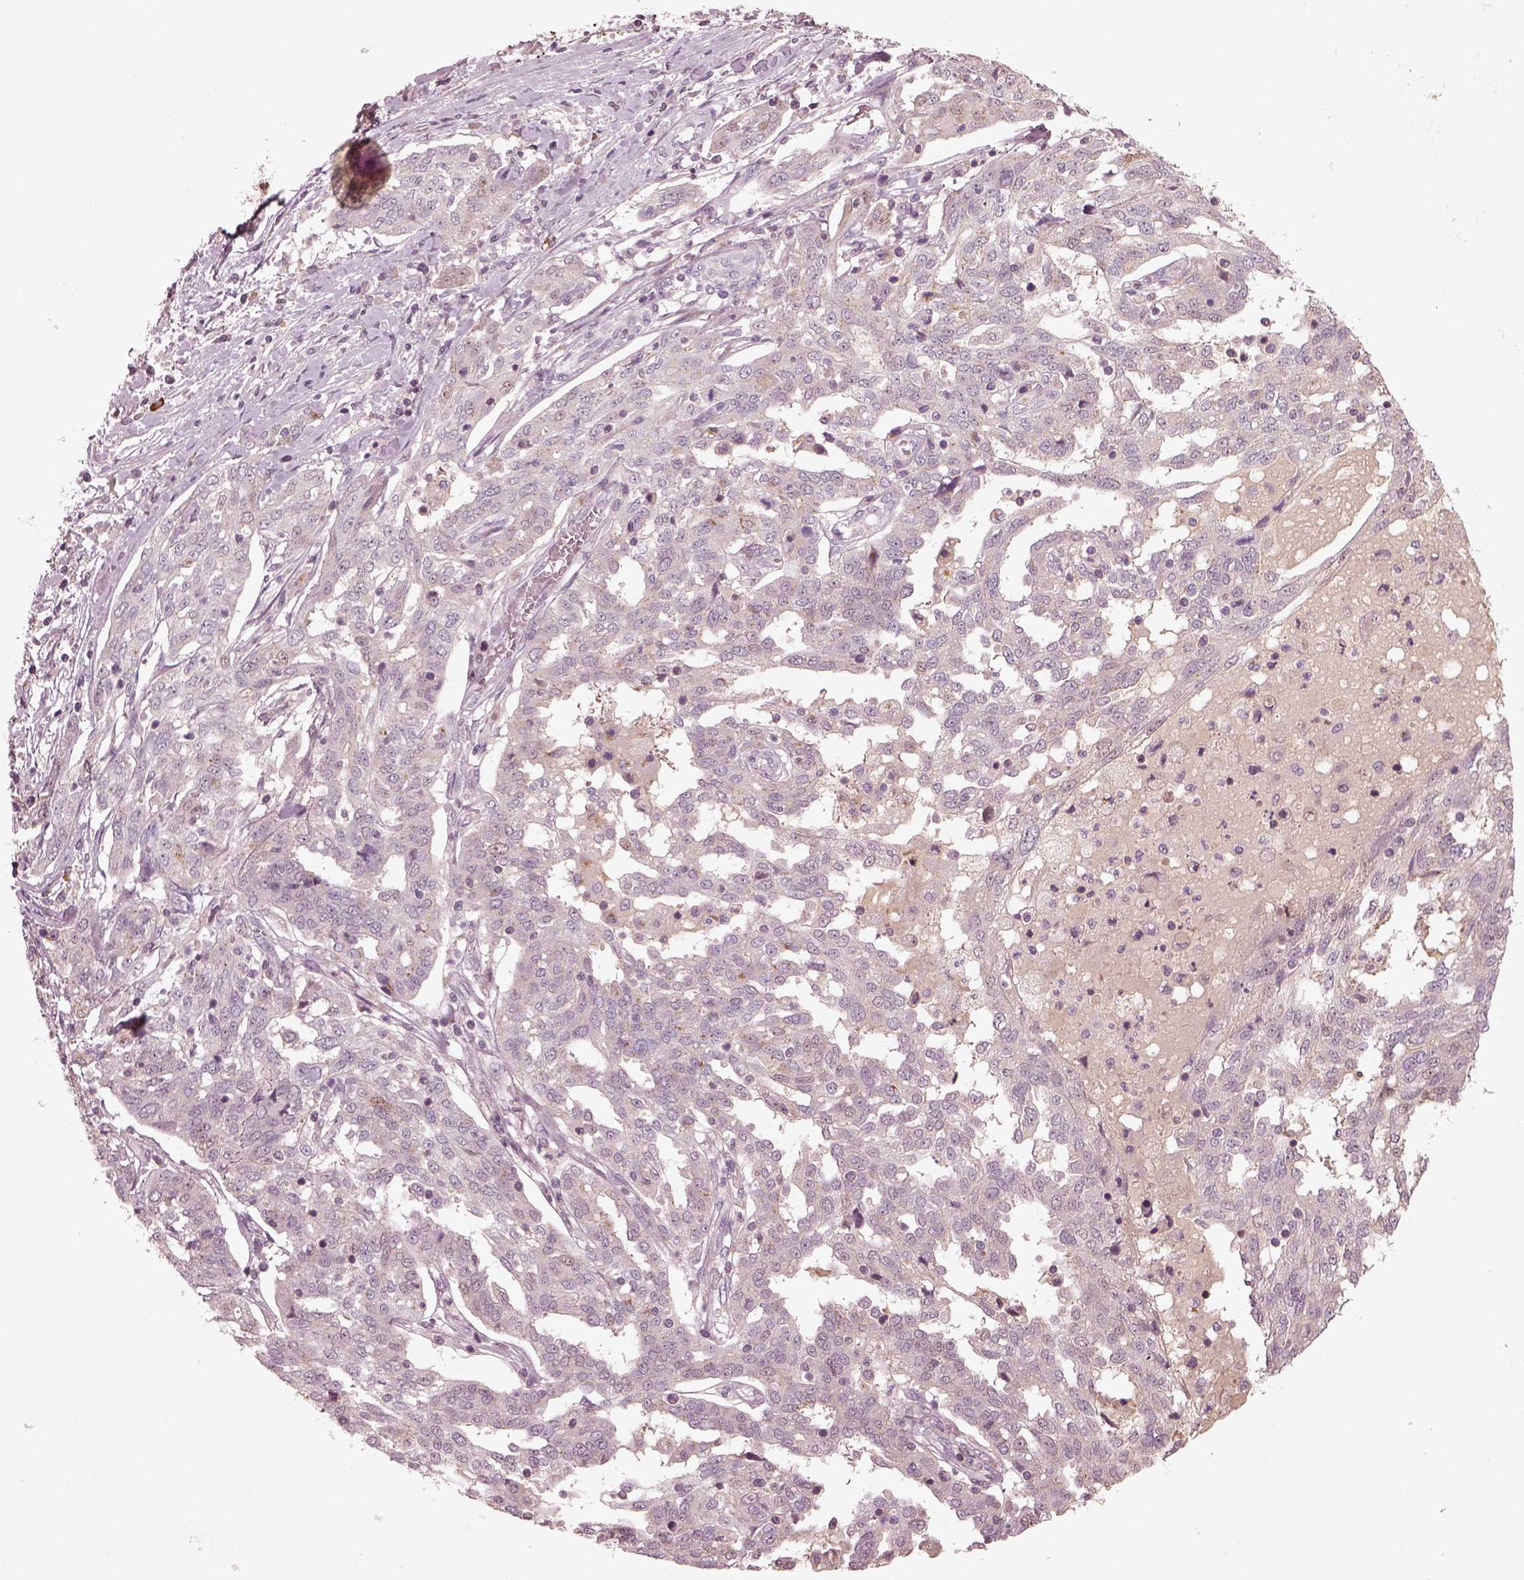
{"staining": {"intensity": "negative", "quantity": "none", "location": "none"}, "tissue": "ovarian cancer", "cell_type": "Tumor cells", "image_type": "cancer", "snomed": [{"axis": "morphology", "description": "Cystadenocarcinoma, serous, NOS"}, {"axis": "topography", "description": "Ovary"}], "caption": "The micrograph demonstrates no significant staining in tumor cells of ovarian cancer.", "gene": "SDCBP2", "patient": {"sex": "female", "age": 67}}